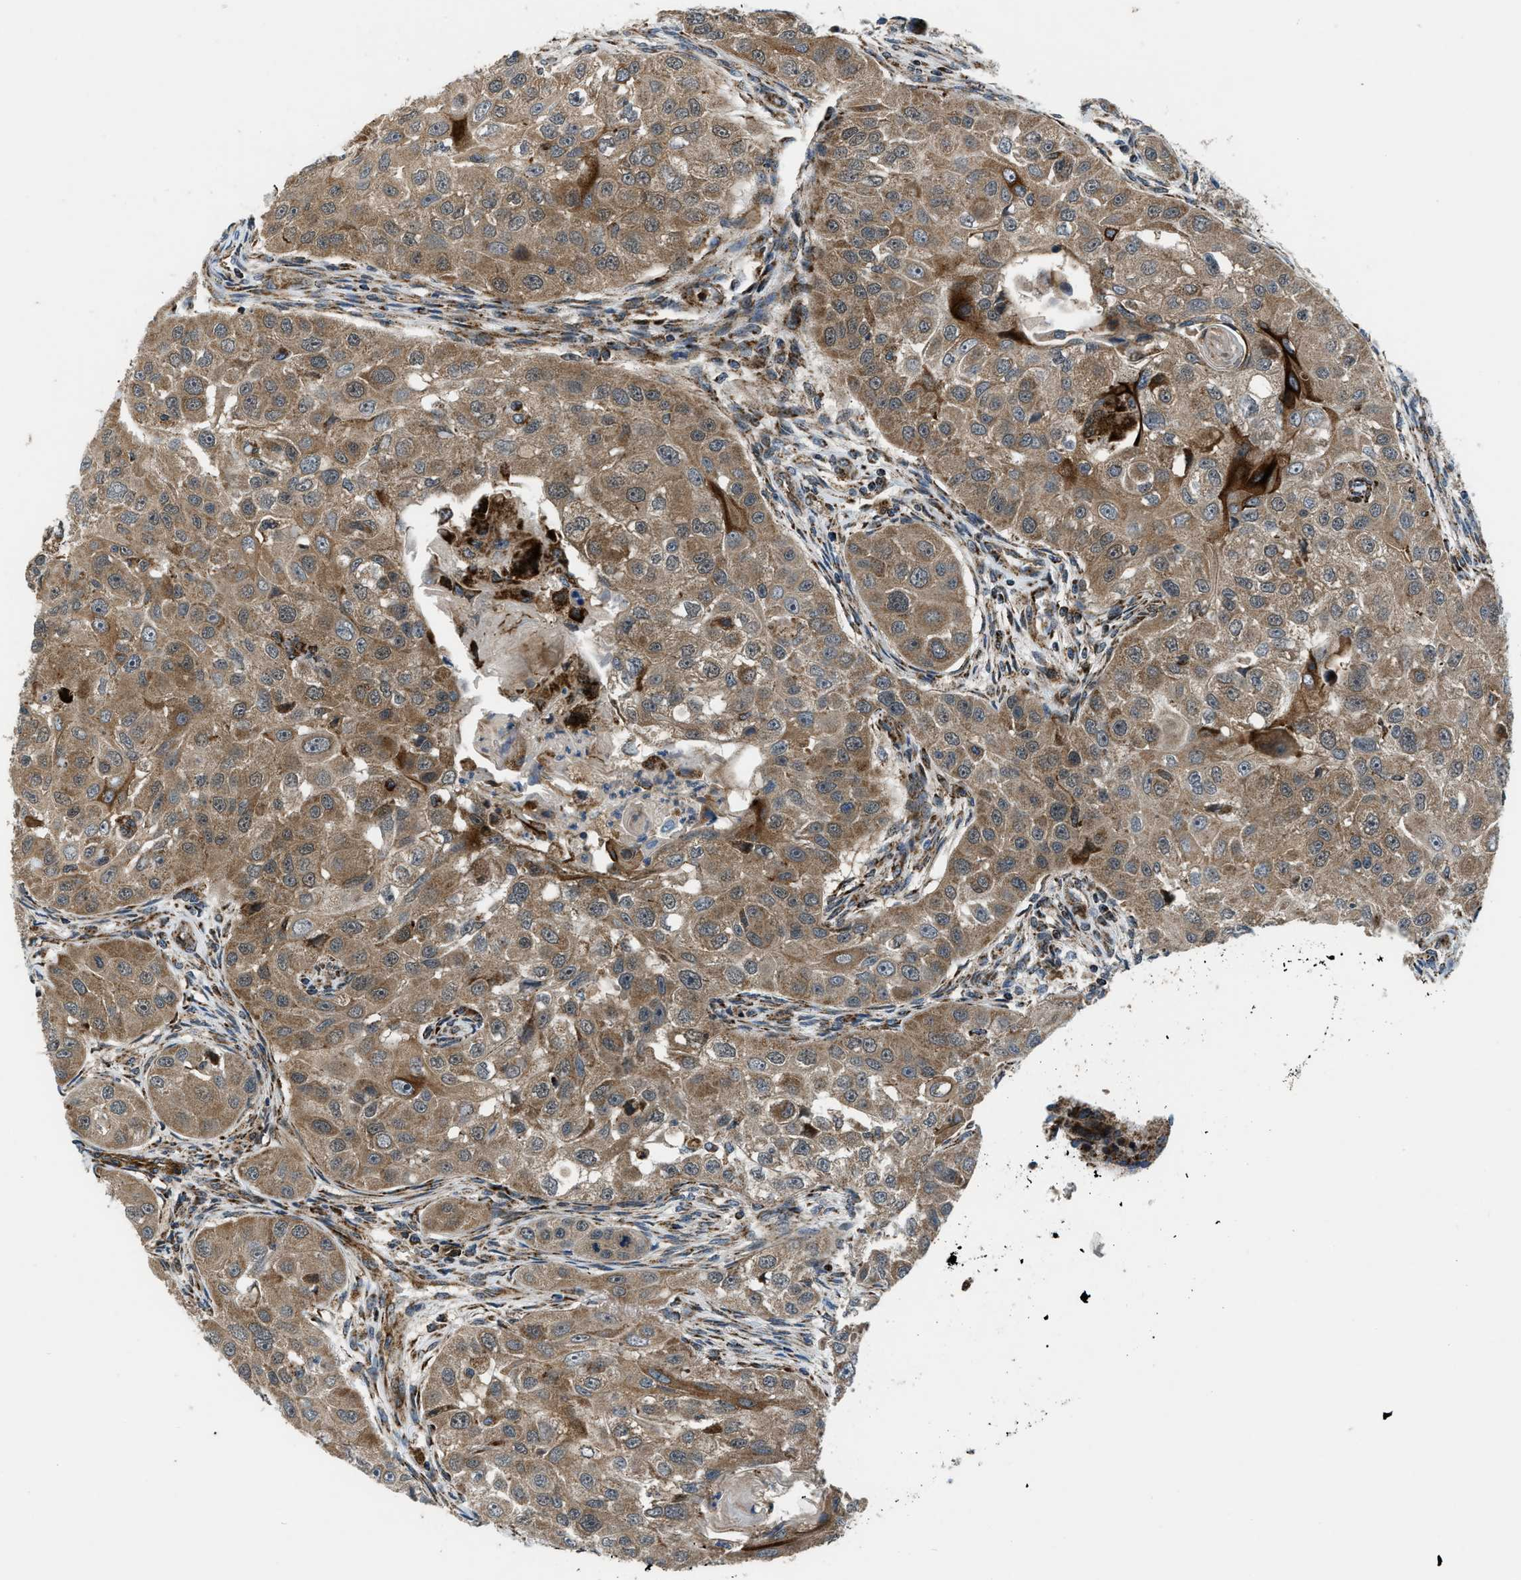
{"staining": {"intensity": "moderate", "quantity": ">75%", "location": "cytoplasmic/membranous"}, "tissue": "head and neck cancer", "cell_type": "Tumor cells", "image_type": "cancer", "snomed": [{"axis": "morphology", "description": "Normal tissue, NOS"}, {"axis": "morphology", "description": "Squamous cell carcinoma, NOS"}, {"axis": "topography", "description": "Skeletal muscle"}, {"axis": "topography", "description": "Head-Neck"}], "caption": "The immunohistochemical stain shows moderate cytoplasmic/membranous positivity in tumor cells of head and neck cancer tissue.", "gene": "GSDME", "patient": {"sex": "male", "age": 51}}